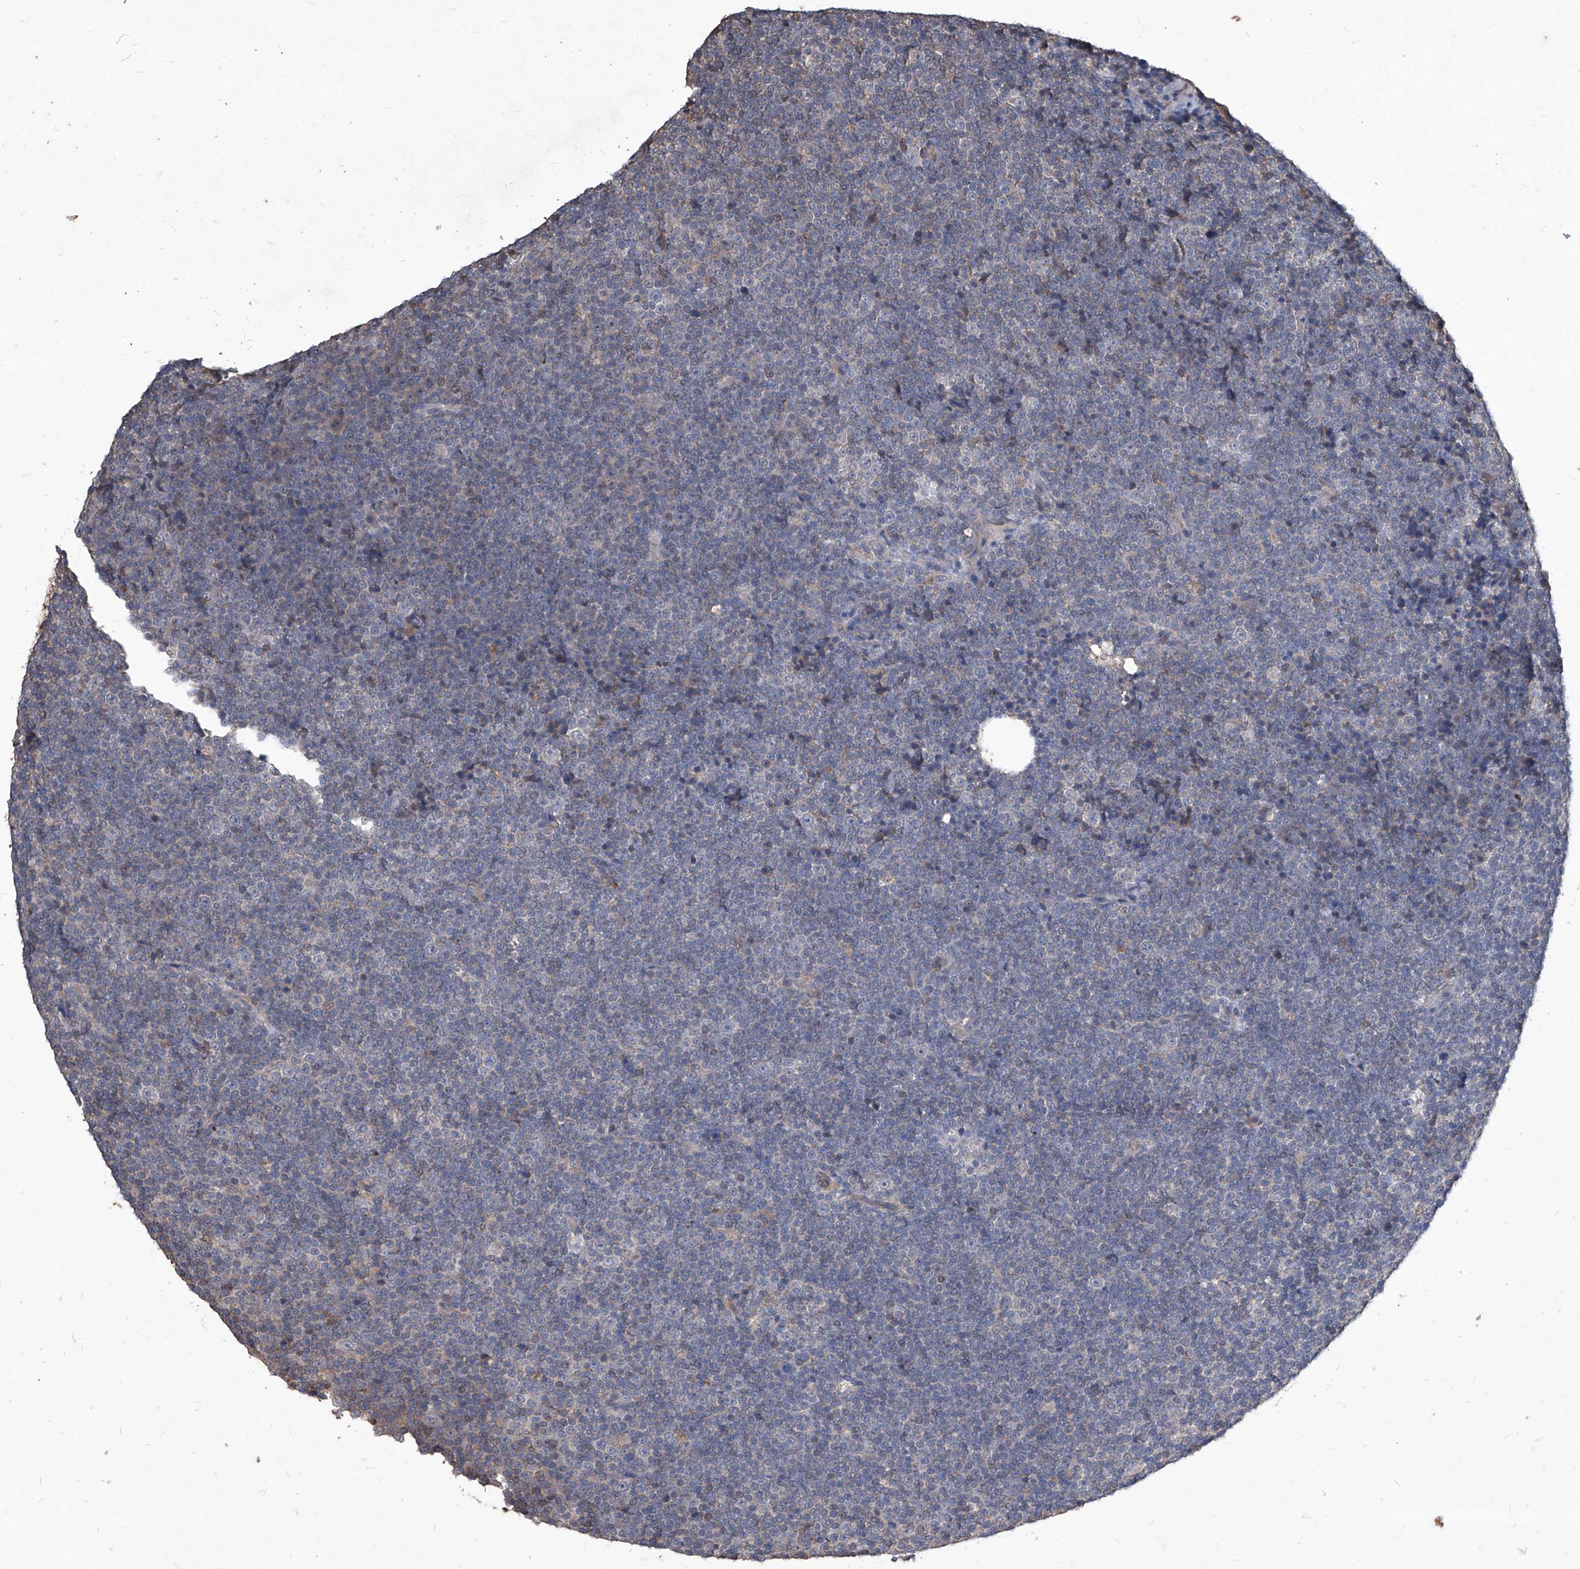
{"staining": {"intensity": "negative", "quantity": "none", "location": "none"}, "tissue": "lymphoma", "cell_type": "Tumor cells", "image_type": "cancer", "snomed": [{"axis": "morphology", "description": "Malignant lymphoma, non-Hodgkin's type, Low grade"}, {"axis": "topography", "description": "Lymph node"}], "caption": "IHC image of neoplastic tissue: lymphoma stained with DAB displays no significant protein staining in tumor cells. (Stains: DAB IHC with hematoxylin counter stain, Microscopy: brightfield microscopy at high magnification).", "gene": "SYNGR1", "patient": {"sex": "female", "age": 67}}